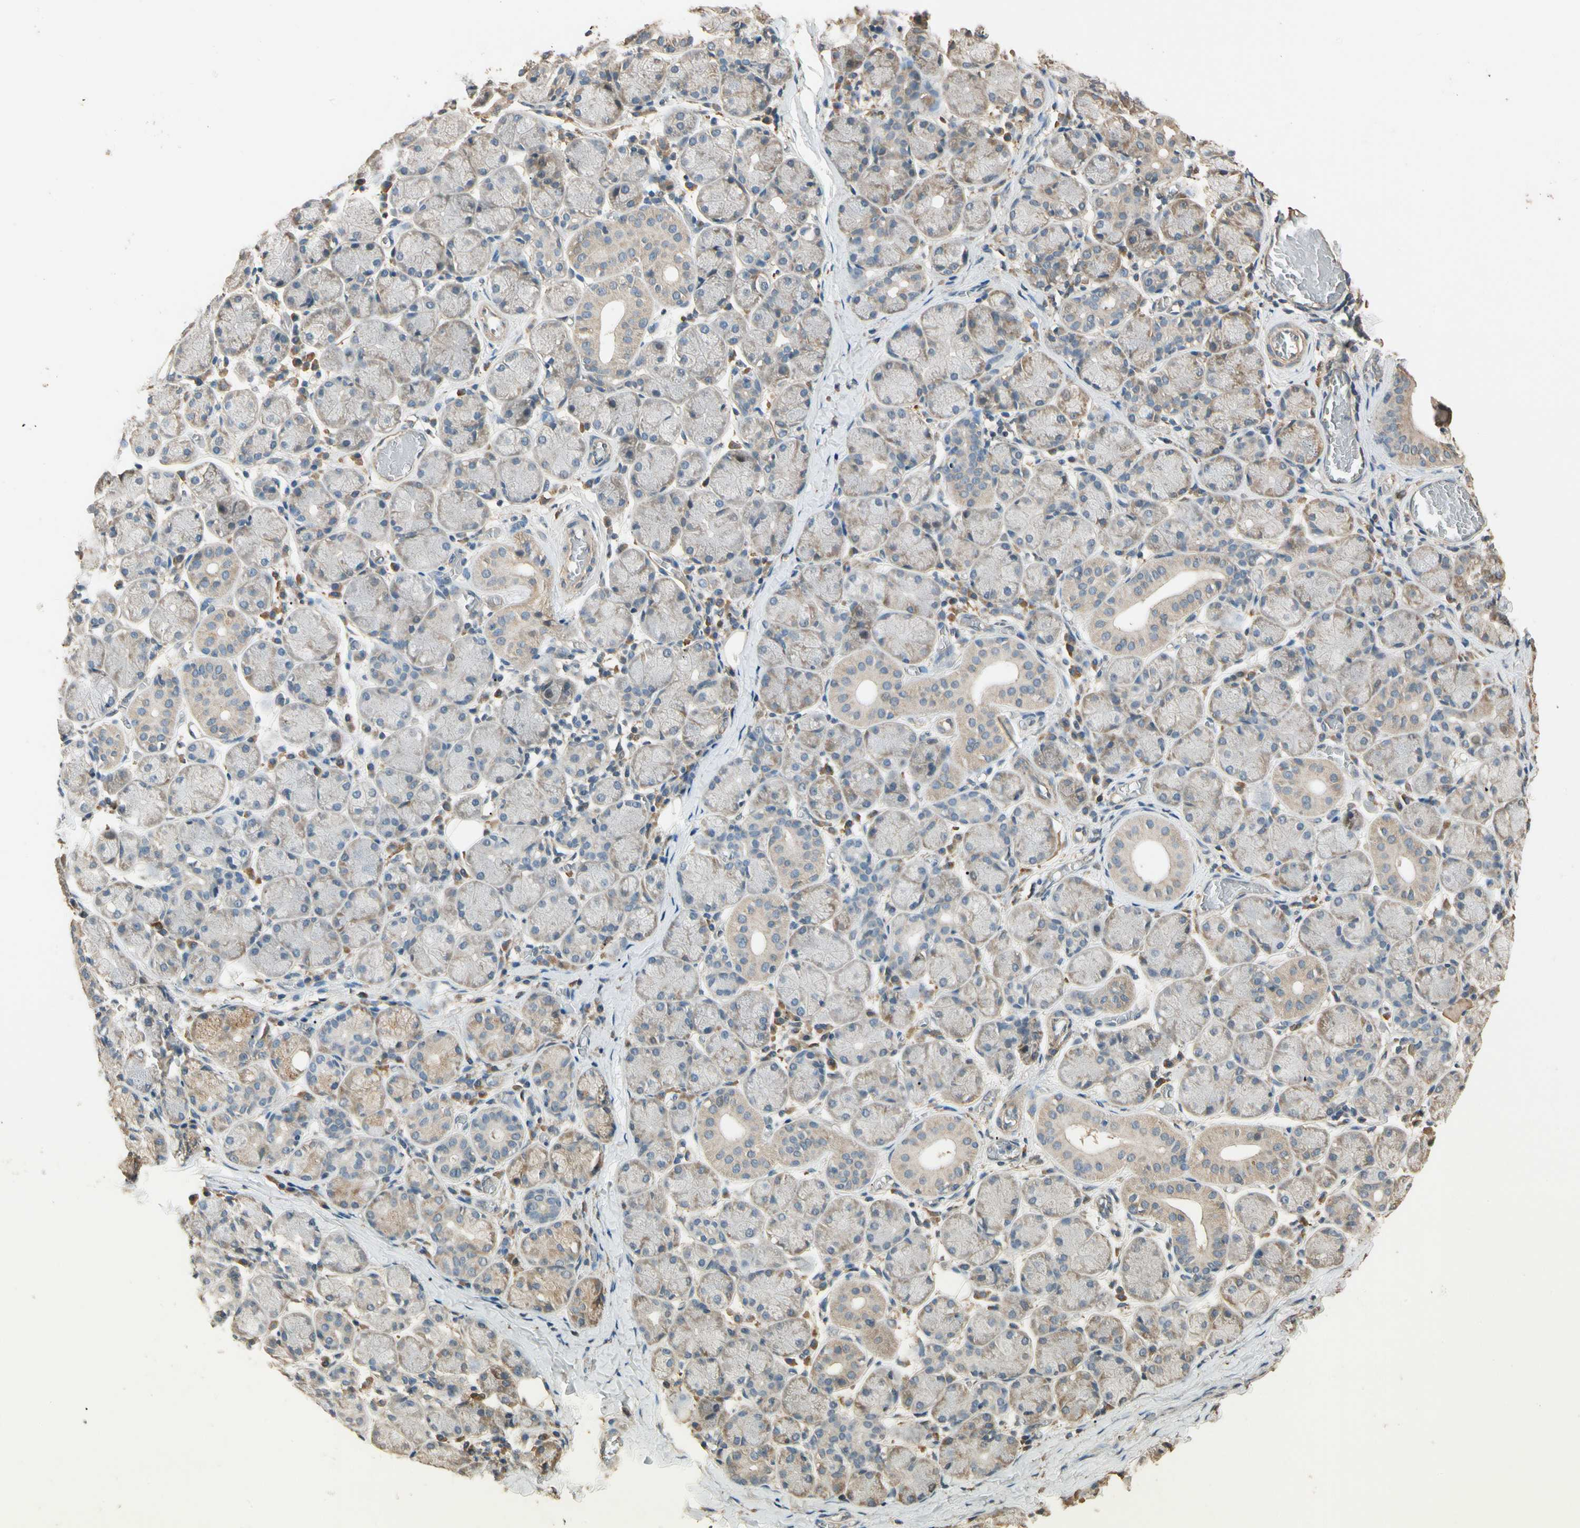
{"staining": {"intensity": "weak", "quantity": "25%-75%", "location": "cytoplasmic/membranous"}, "tissue": "salivary gland", "cell_type": "Glandular cells", "image_type": "normal", "snomed": [{"axis": "morphology", "description": "Normal tissue, NOS"}, {"axis": "topography", "description": "Salivary gland"}], "caption": "Protein staining of unremarkable salivary gland reveals weak cytoplasmic/membranous staining in about 25%-75% of glandular cells. (DAB (3,3'-diaminobenzidine) IHC with brightfield microscopy, high magnification).", "gene": "CDH6", "patient": {"sex": "female", "age": 24}}